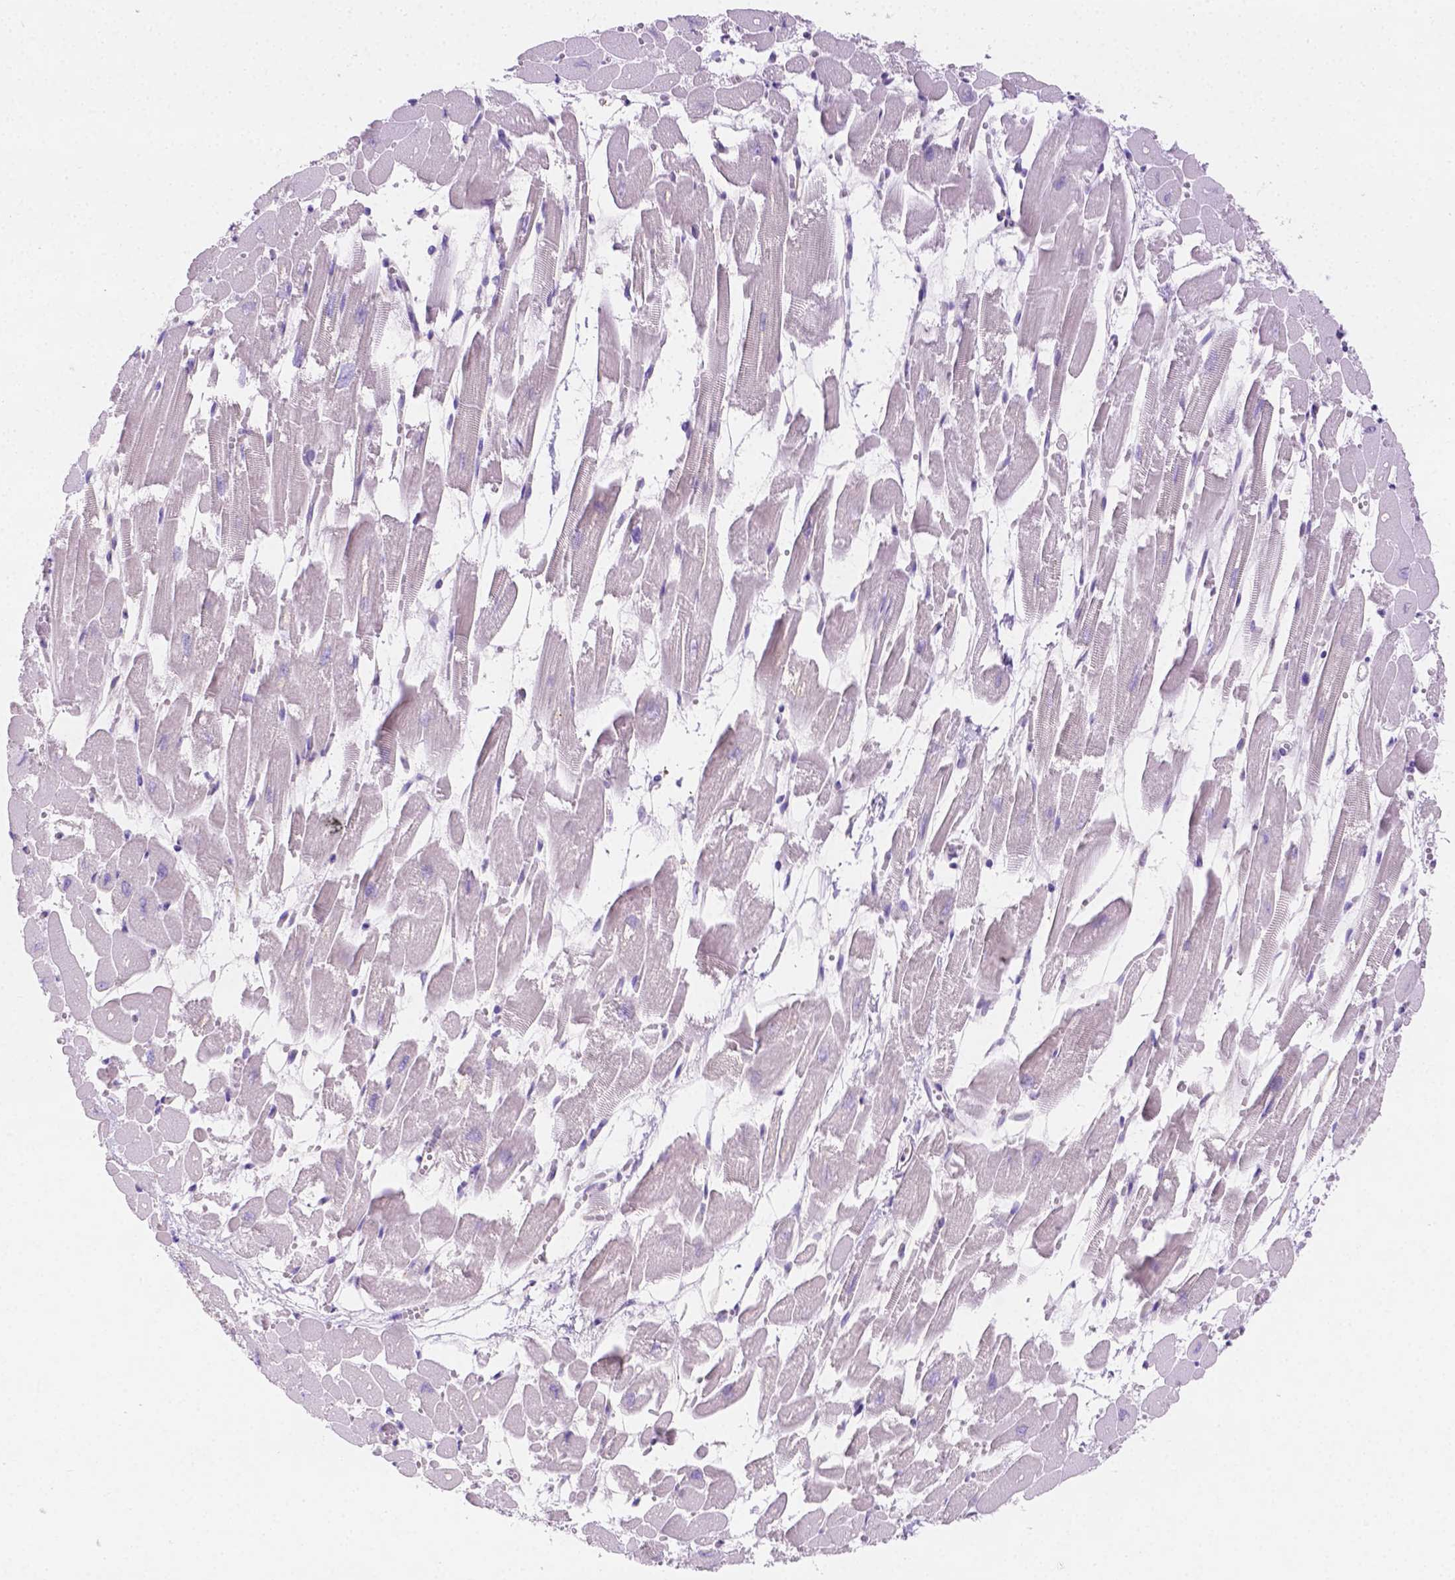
{"staining": {"intensity": "negative", "quantity": "none", "location": "none"}, "tissue": "heart muscle", "cell_type": "Cardiomyocytes", "image_type": "normal", "snomed": [{"axis": "morphology", "description": "Normal tissue, NOS"}, {"axis": "topography", "description": "Heart"}], "caption": "This is a image of immunohistochemistry (IHC) staining of normal heart muscle, which shows no expression in cardiomyocytes.", "gene": "SGTB", "patient": {"sex": "female", "age": 52}}